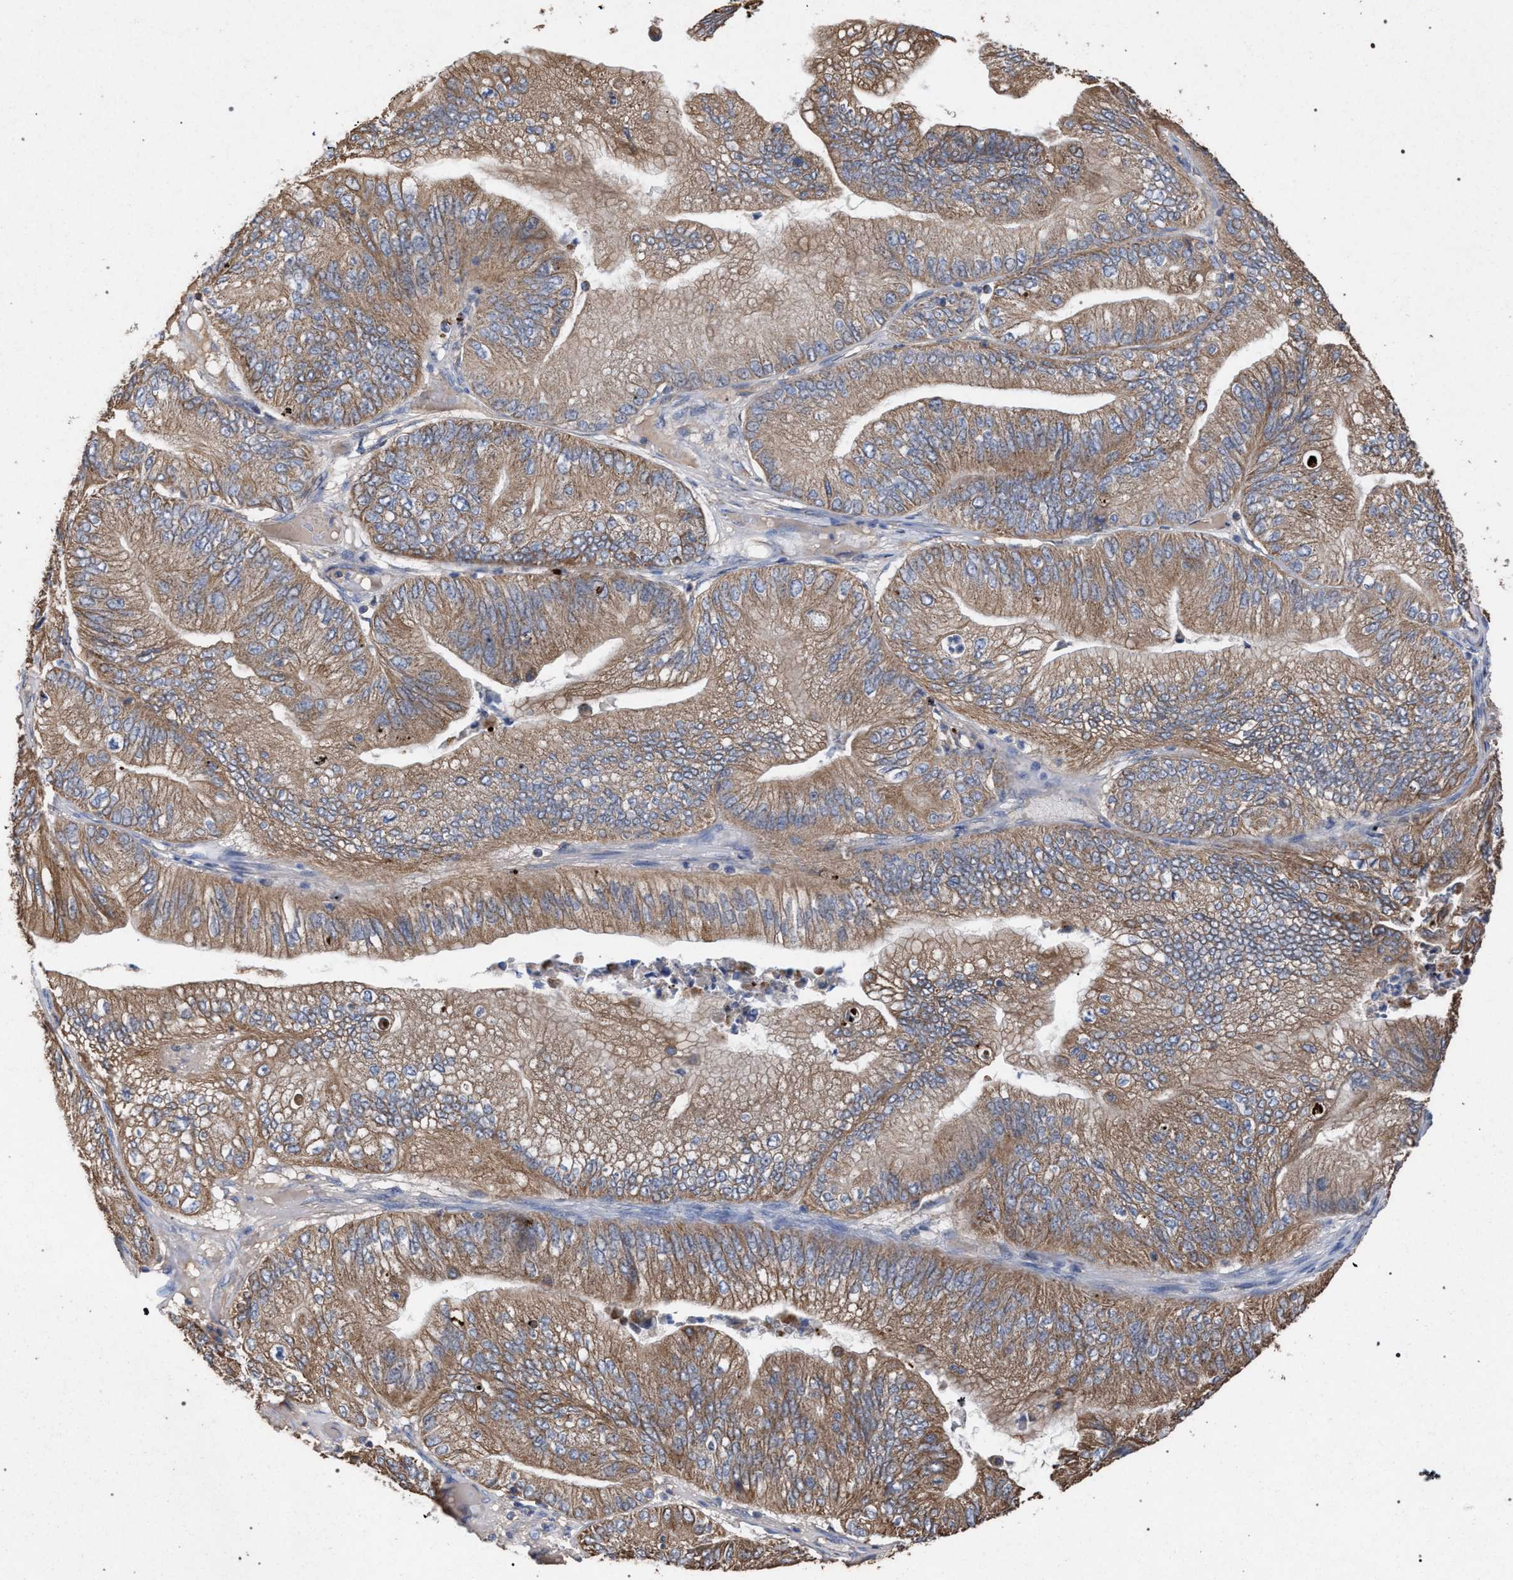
{"staining": {"intensity": "moderate", "quantity": ">75%", "location": "cytoplasmic/membranous"}, "tissue": "ovarian cancer", "cell_type": "Tumor cells", "image_type": "cancer", "snomed": [{"axis": "morphology", "description": "Cystadenocarcinoma, mucinous, NOS"}, {"axis": "topography", "description": "Ovary"}], "caption": "The histopathology image demonstrates a brown stain indicating the presence of a protein in the cytoplasmic/membranous of tumor cells in ovarian mucinous cystadenocarcinoma.", "gene": "BCL2L12", "patient": {"sex": "female", "age": 61}}